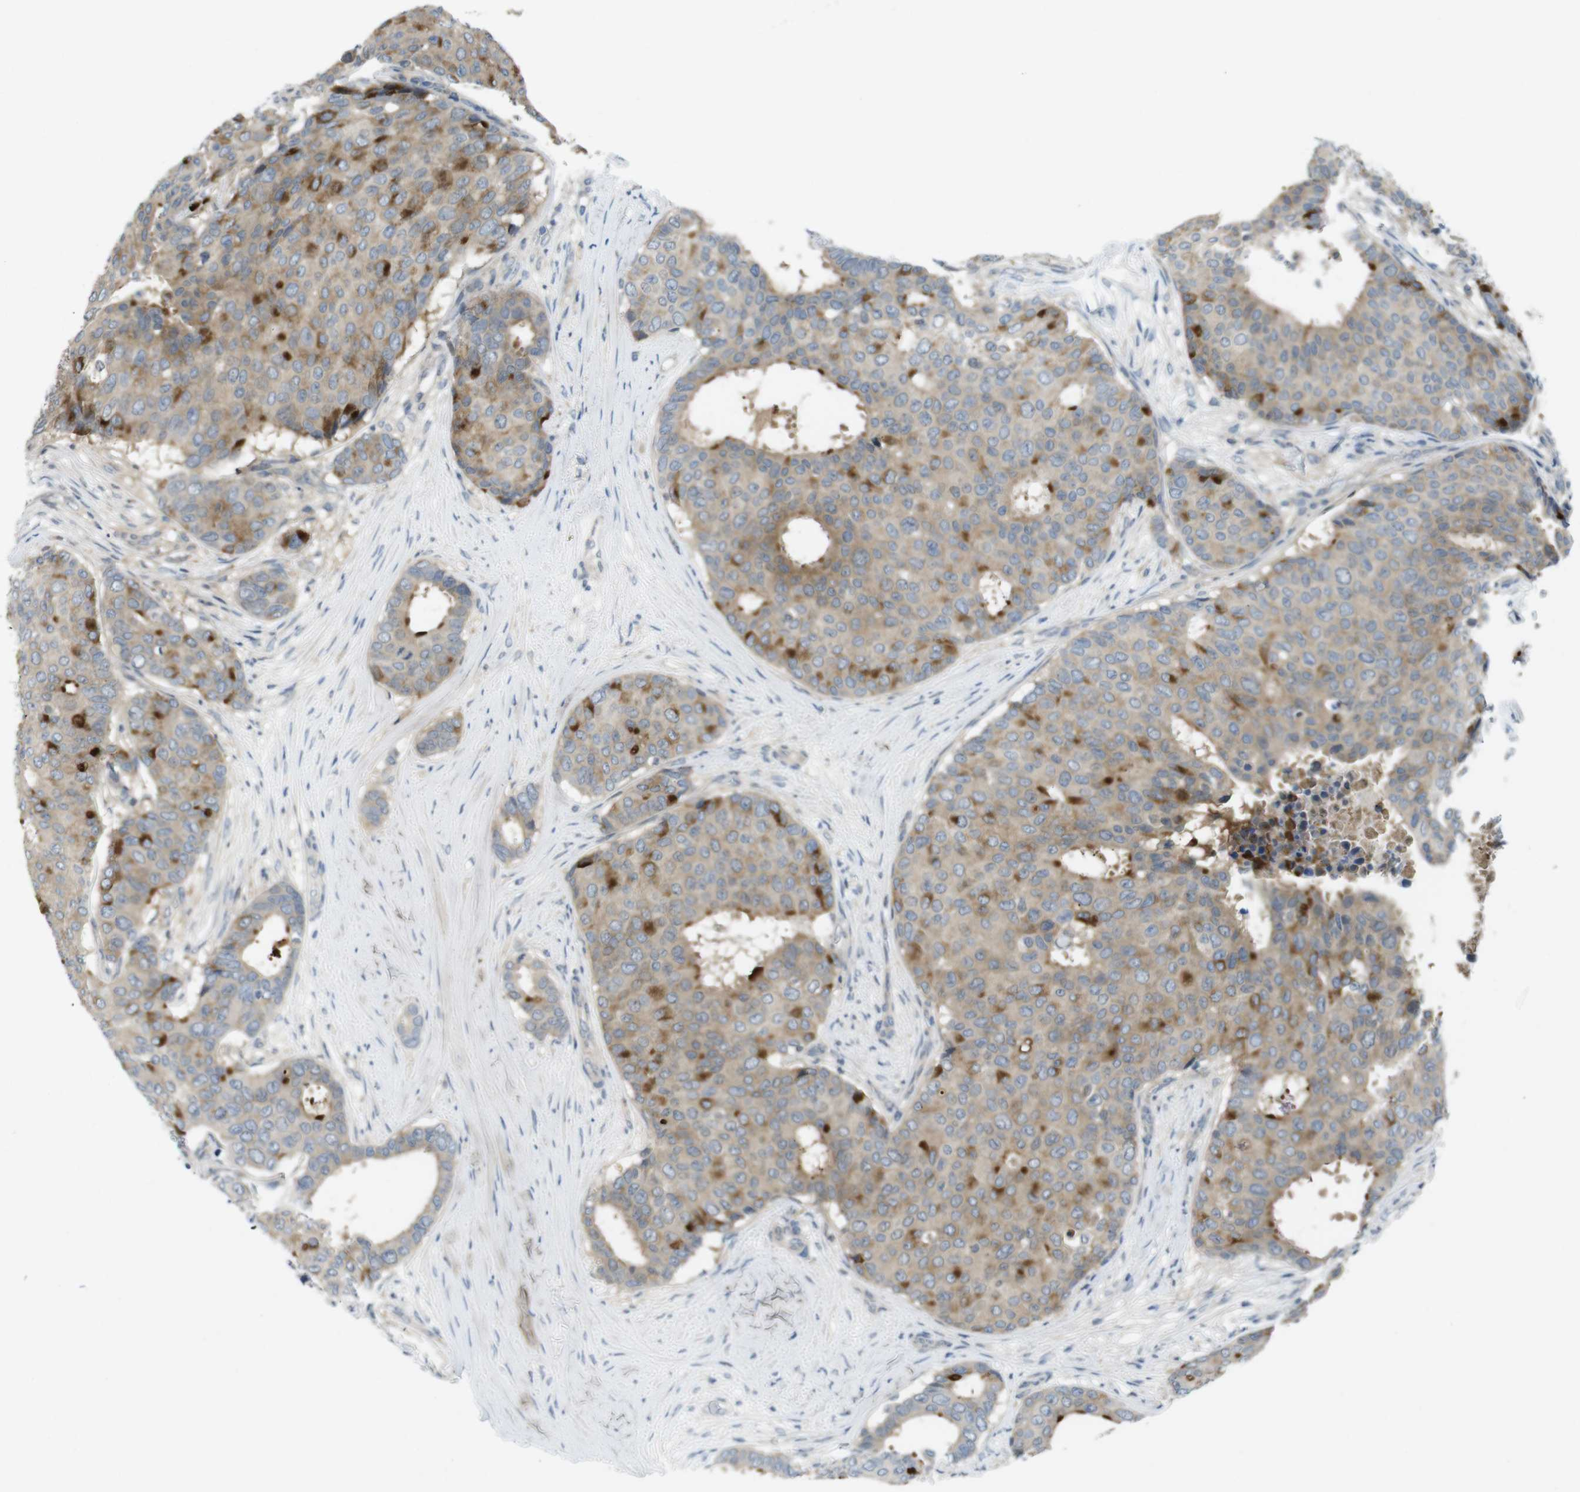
{"staining": {"intensity": "strong", "quantity": "<25%", "location": "cytoplasmic/membranous"}, "tissue": "breast cancer", "cell_type": "Tumor cells", "image_type": "cancer", "snomed": [{"axis": "morphology", "description": "Duct carcinoma"}, {"axis": "topography", "description": "Breast"}], "caption": "This histopathology image displays immunohistochemistry staining of breast intraductal carcinoma, with medium strong cytoplasmic/membranous positivity in about <25% of tumor cells.", "gene": "CASP2", "patient": {"sex": "female", "age": 75}}